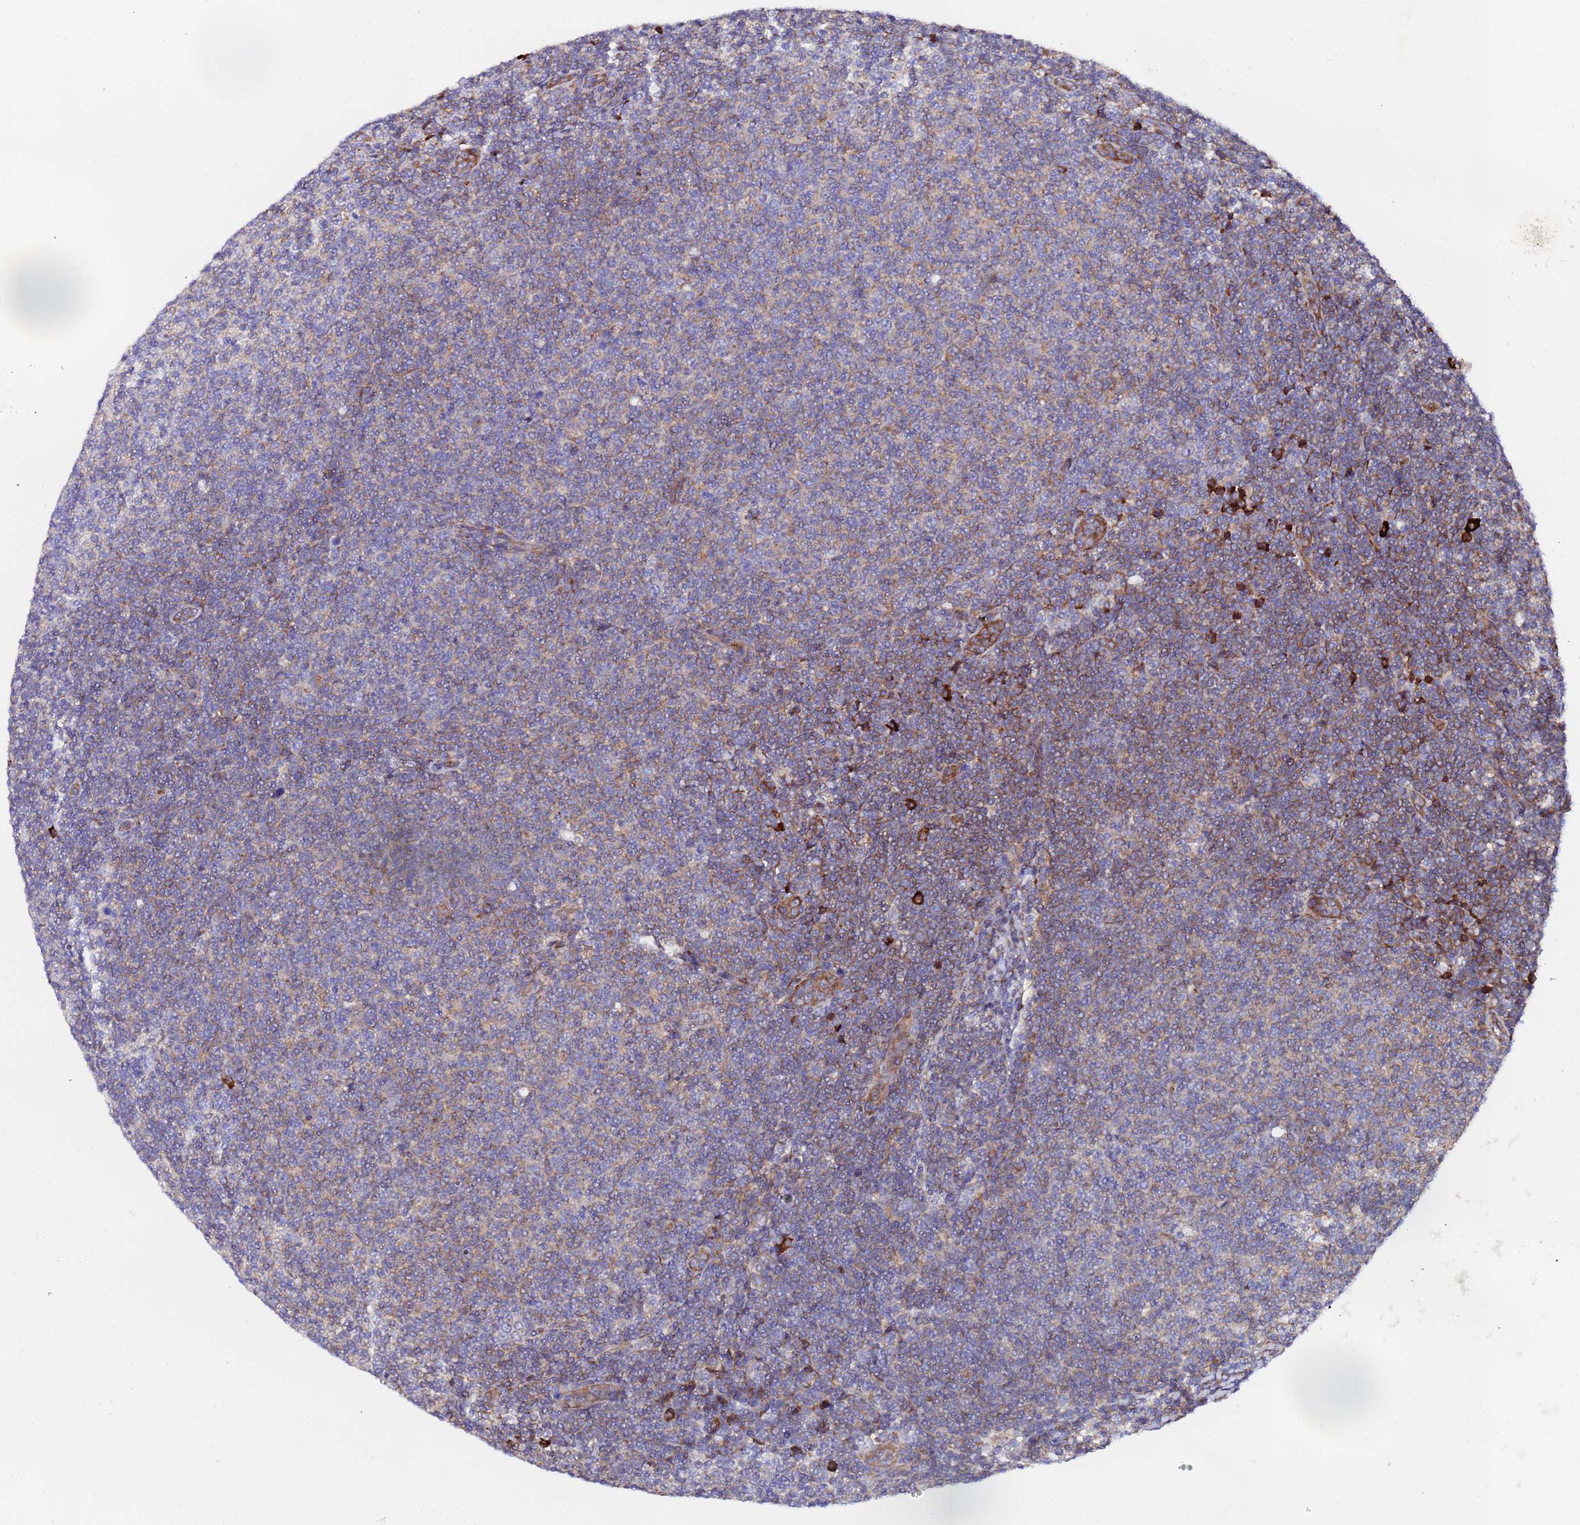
{"staining": {"intensity": "moderate", "quantity": "<25%", "location": "cytoplasmic/membranous"}, "tissue": "lymphoma", "cell_type": "Tumor cells", "image_type": "cancer", "snomed": [{"axis": "morphology", "description": "Malignant lymphoma, non-Hodgkin's type, Low grade"}, {"axis": "topography", "description": "Lymph node"}], "caption": "Moderate cytoplasmic/membranous expression for a protein is appreciated in approximately <25% of tumor cells of malignant lymphoma, non-Hodgkin's type (low-grade) using IHC.", "gene": "POM121", "patient": {"sex": "male", "age": 66}}